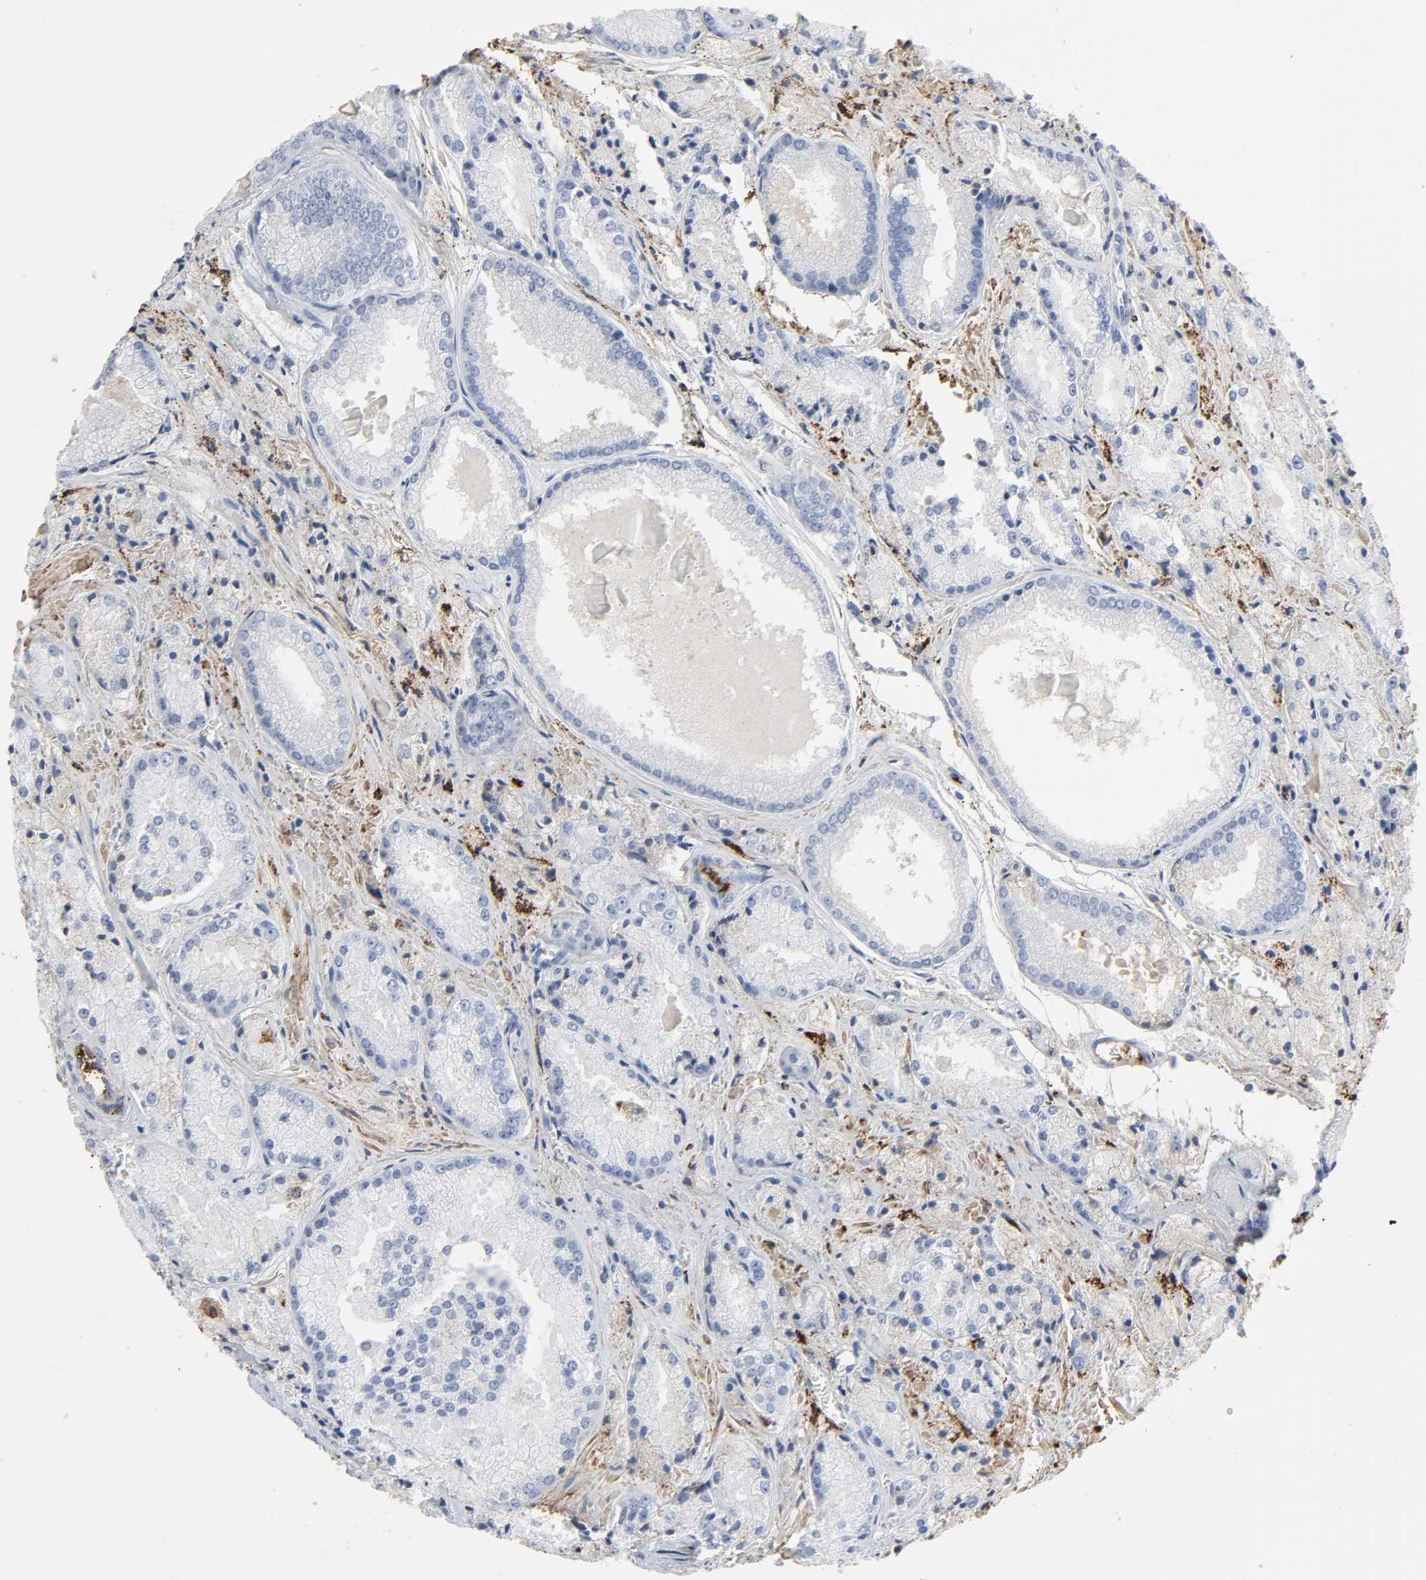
{"staining": {"intensity": "weak", "quantity": "<25%", "location": "cytoplasmic/membranous"}, "tissue": "prostate cancer", "cell_type": "Tumor cells", "image_type": "cancer", "snomed": [{"axis": "morphology", "description": "Adenocarcinoma, Low grade"}, {"axis": "topography", "description": "Prostate"}], "caption": "High power microscopy image of an immunohistochemistry (IHC) photomicrograph of prostate low-grade adenocarcinoma, revealing no significant staining in tumor cells.", "gene": "C3", "patient": {"sex": "male", "age": 64}}